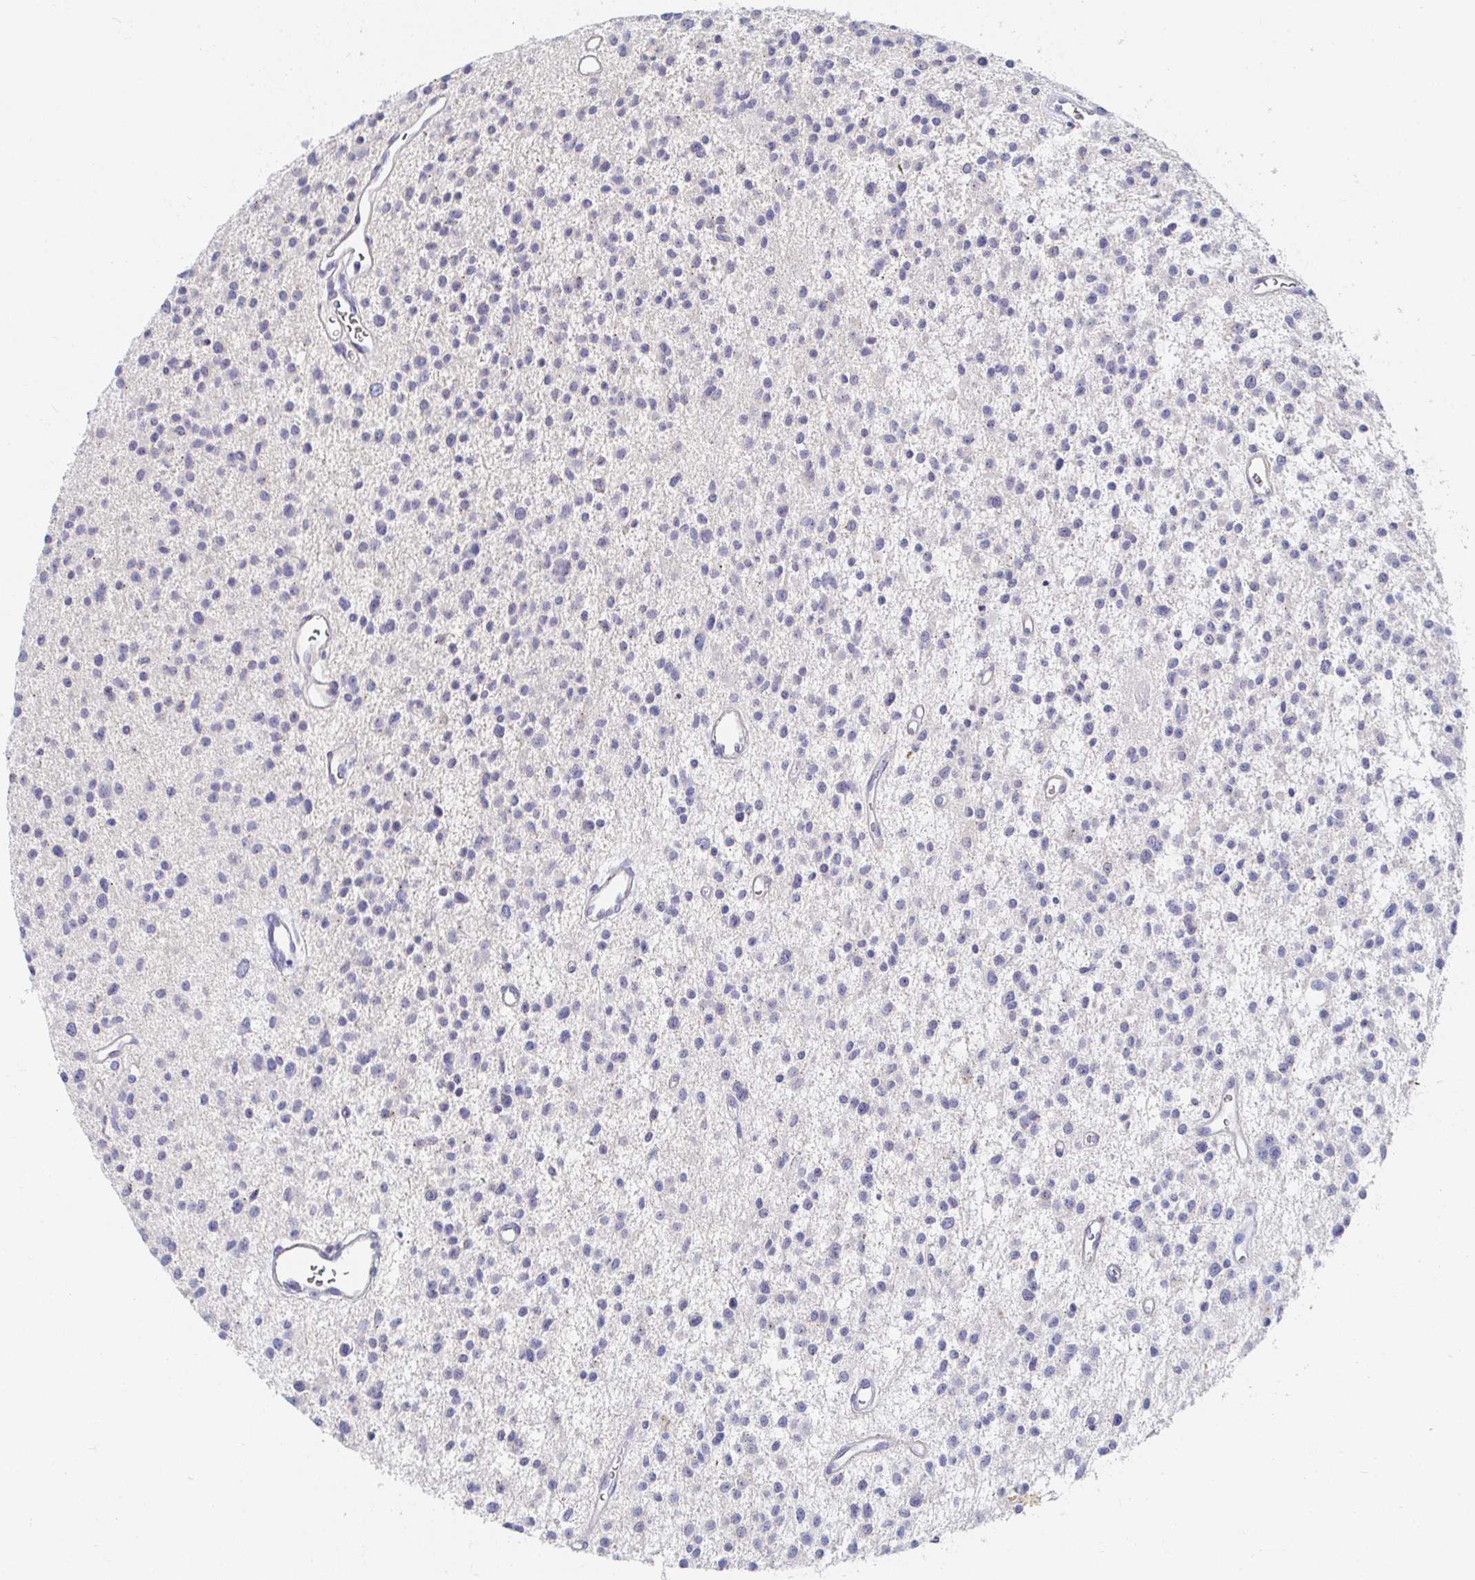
{"staining": {"intensity": "negative", "quantity": "none", "location": "none"}, "tissue": "glioma", "cell_type": "Tumor cells", "image_type": "cancer", "snomed": [{"axis": "morphology", "description": "Glioma, malignant, Low grade"}, {"axis": "topography", "description": "Brain"}], "caption": "The immunohistochemistry (IHC) micrograph has no significant positivity in tumor cells of glioma tissue. (DAB (3,3'-diaminobenzidine) immunohistochemistry (IHC) with hematoxylin counter stain).", "gene": "PDE6B", "patient": {"sex": "male", "age": 43}}